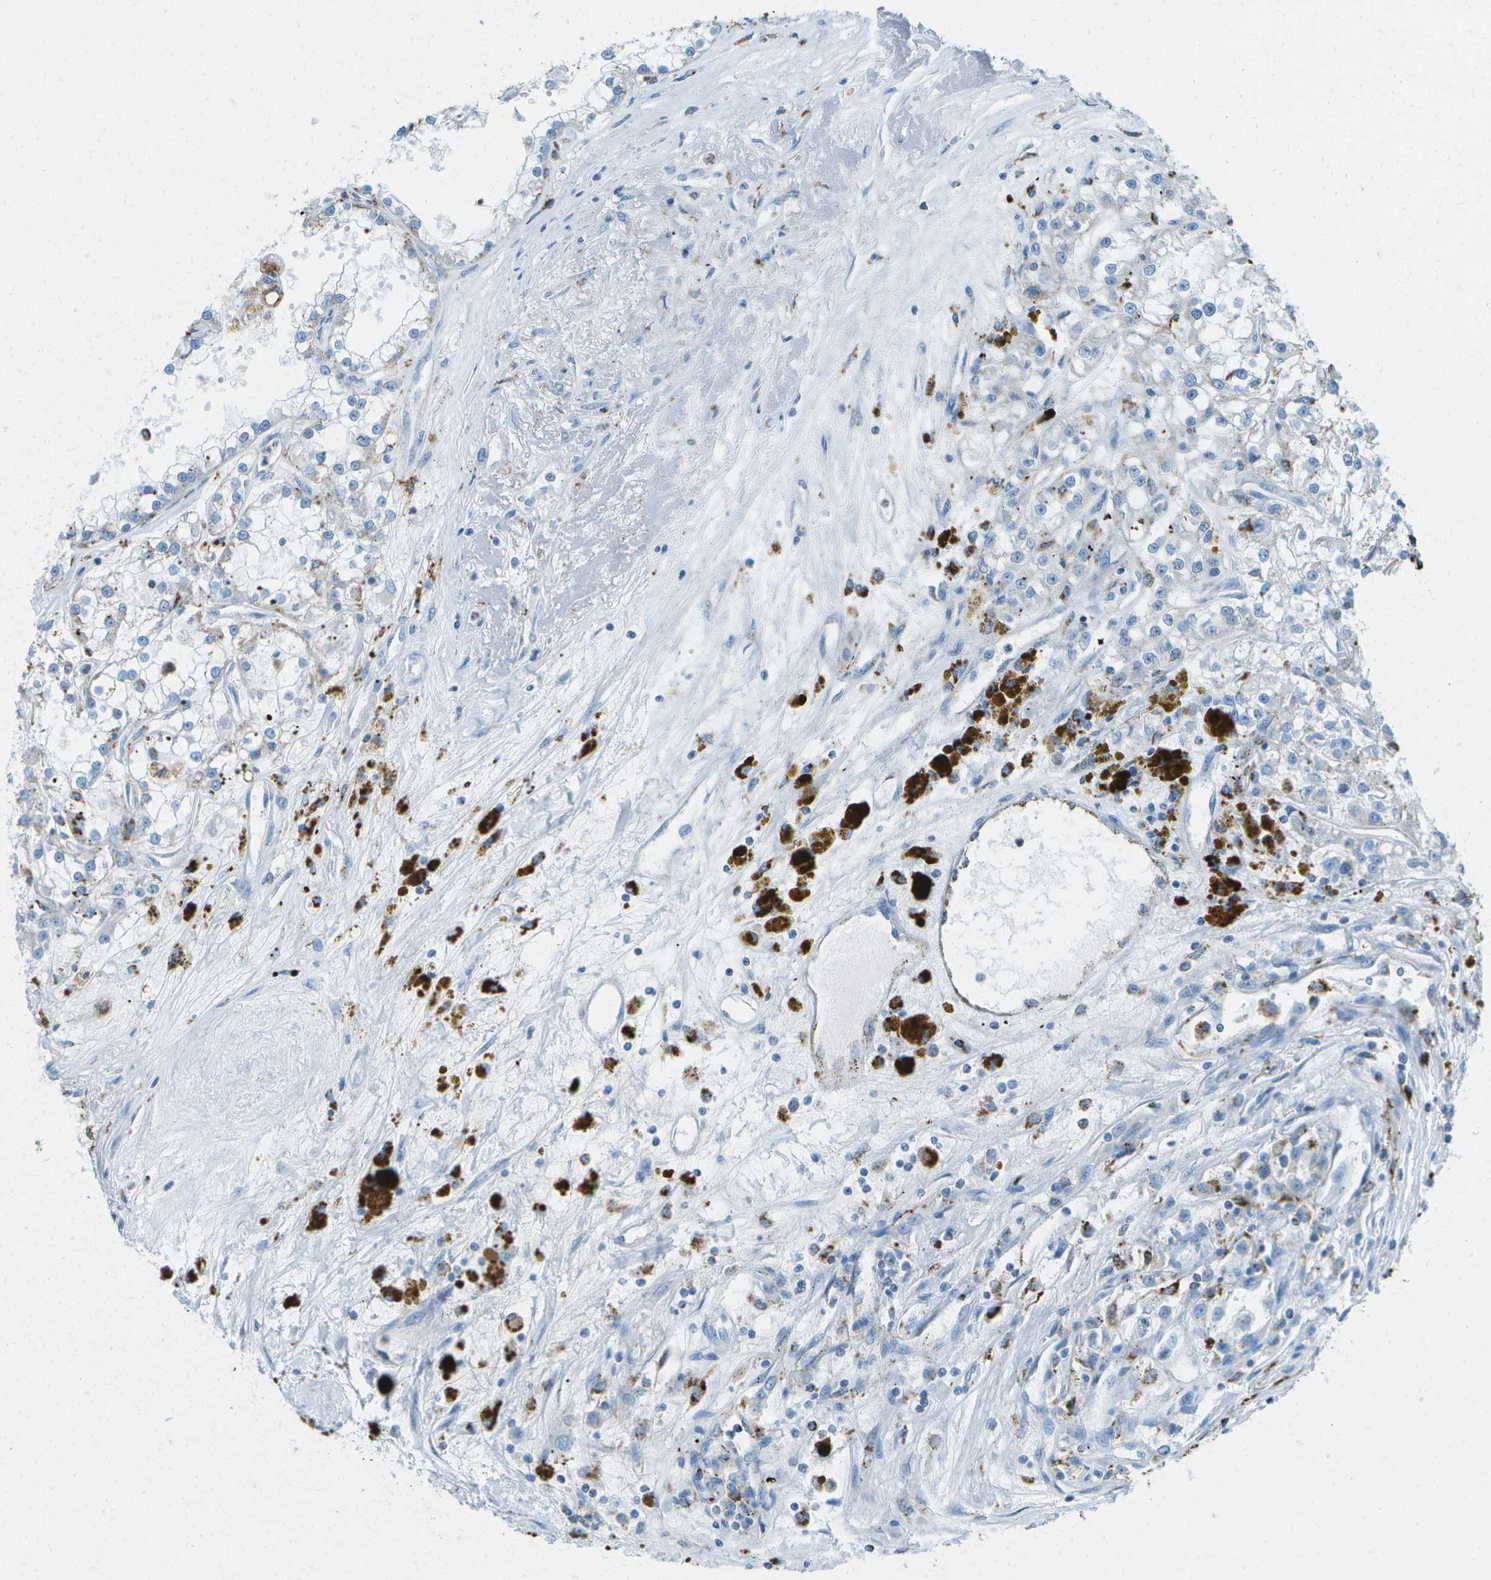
{"staining": {"intensity": "negative", "quantity": "none", "location": "none"}, "tissue": "renal cancer", "cell_type": "Tumor cells", "image_type": "cancer", "snomed": [{"axis": "morphology", "description": "Adenocarcinoma, NOS"}, {"axis": "topography", "description": "Kidney"}], "caption": "Immunohistochemistry micrograph of neoplastic tissue: human renal adenocarcinoma stained with DAB (3,3'-diaminobenzidine) exhibits no significant protein staining in tumor cells.", "gene": "PRCP", "patient": {"sex": "female", "age": 52}}